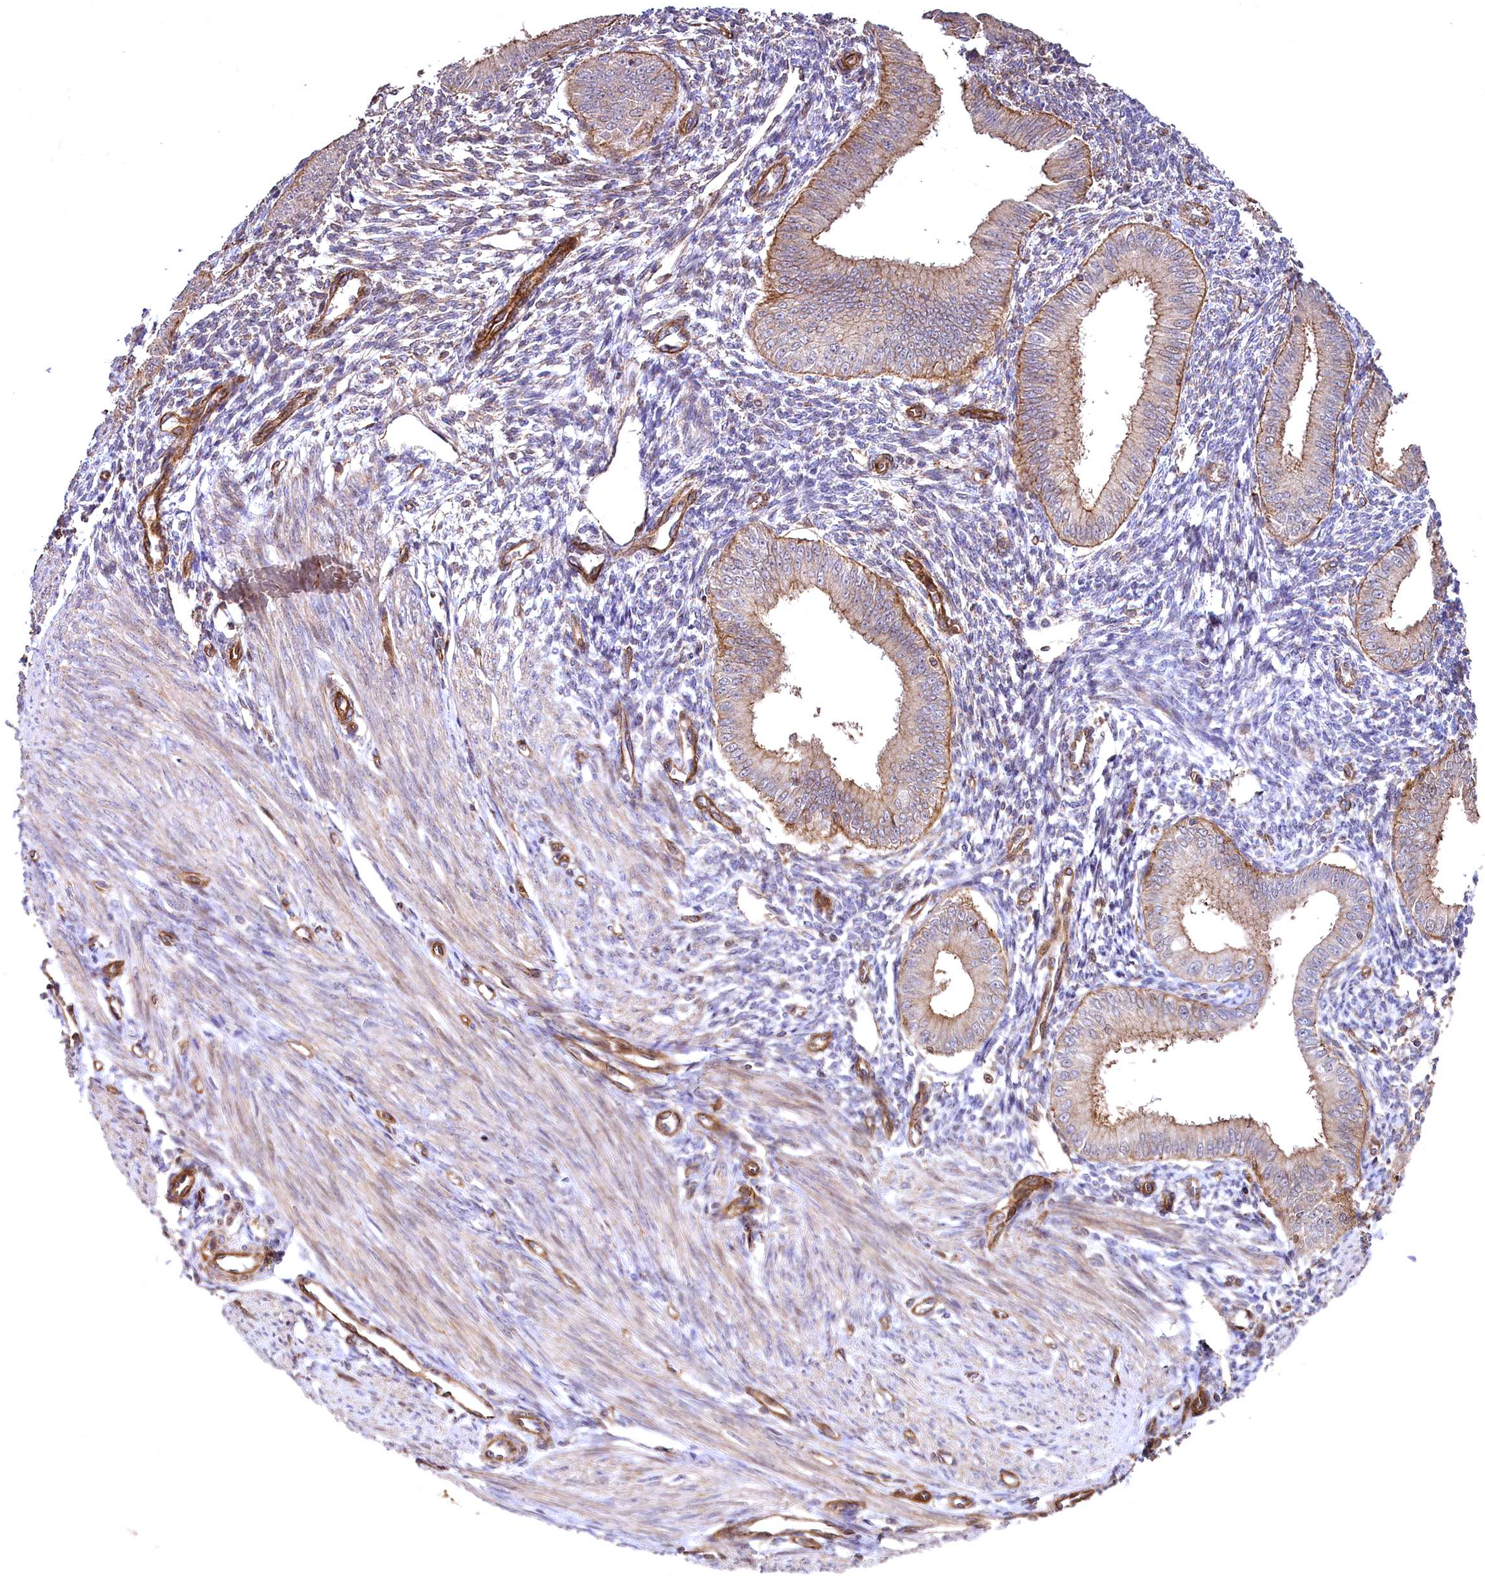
{"staining": {"intensity": "negative", "quantity": "none", "location": "none"}, "tissue": "endometrium", "cell_type": "Cells in endometrial stroma", "image_type": "normal", "snomed": [{"axis": "morphology", "description": "Normal tissue, NOS"}, {"axis": "topography", "description": "Uterus"}, {"axis": "topography", "description": "Endometrium"}], "caption": "High power microscopy image of an IHC micrograph of normal endometrium, revealing no significant staining in cells in endometrial stroma.", "gene": "SVIP", "patient": {"sex": "female", "age": 48}}